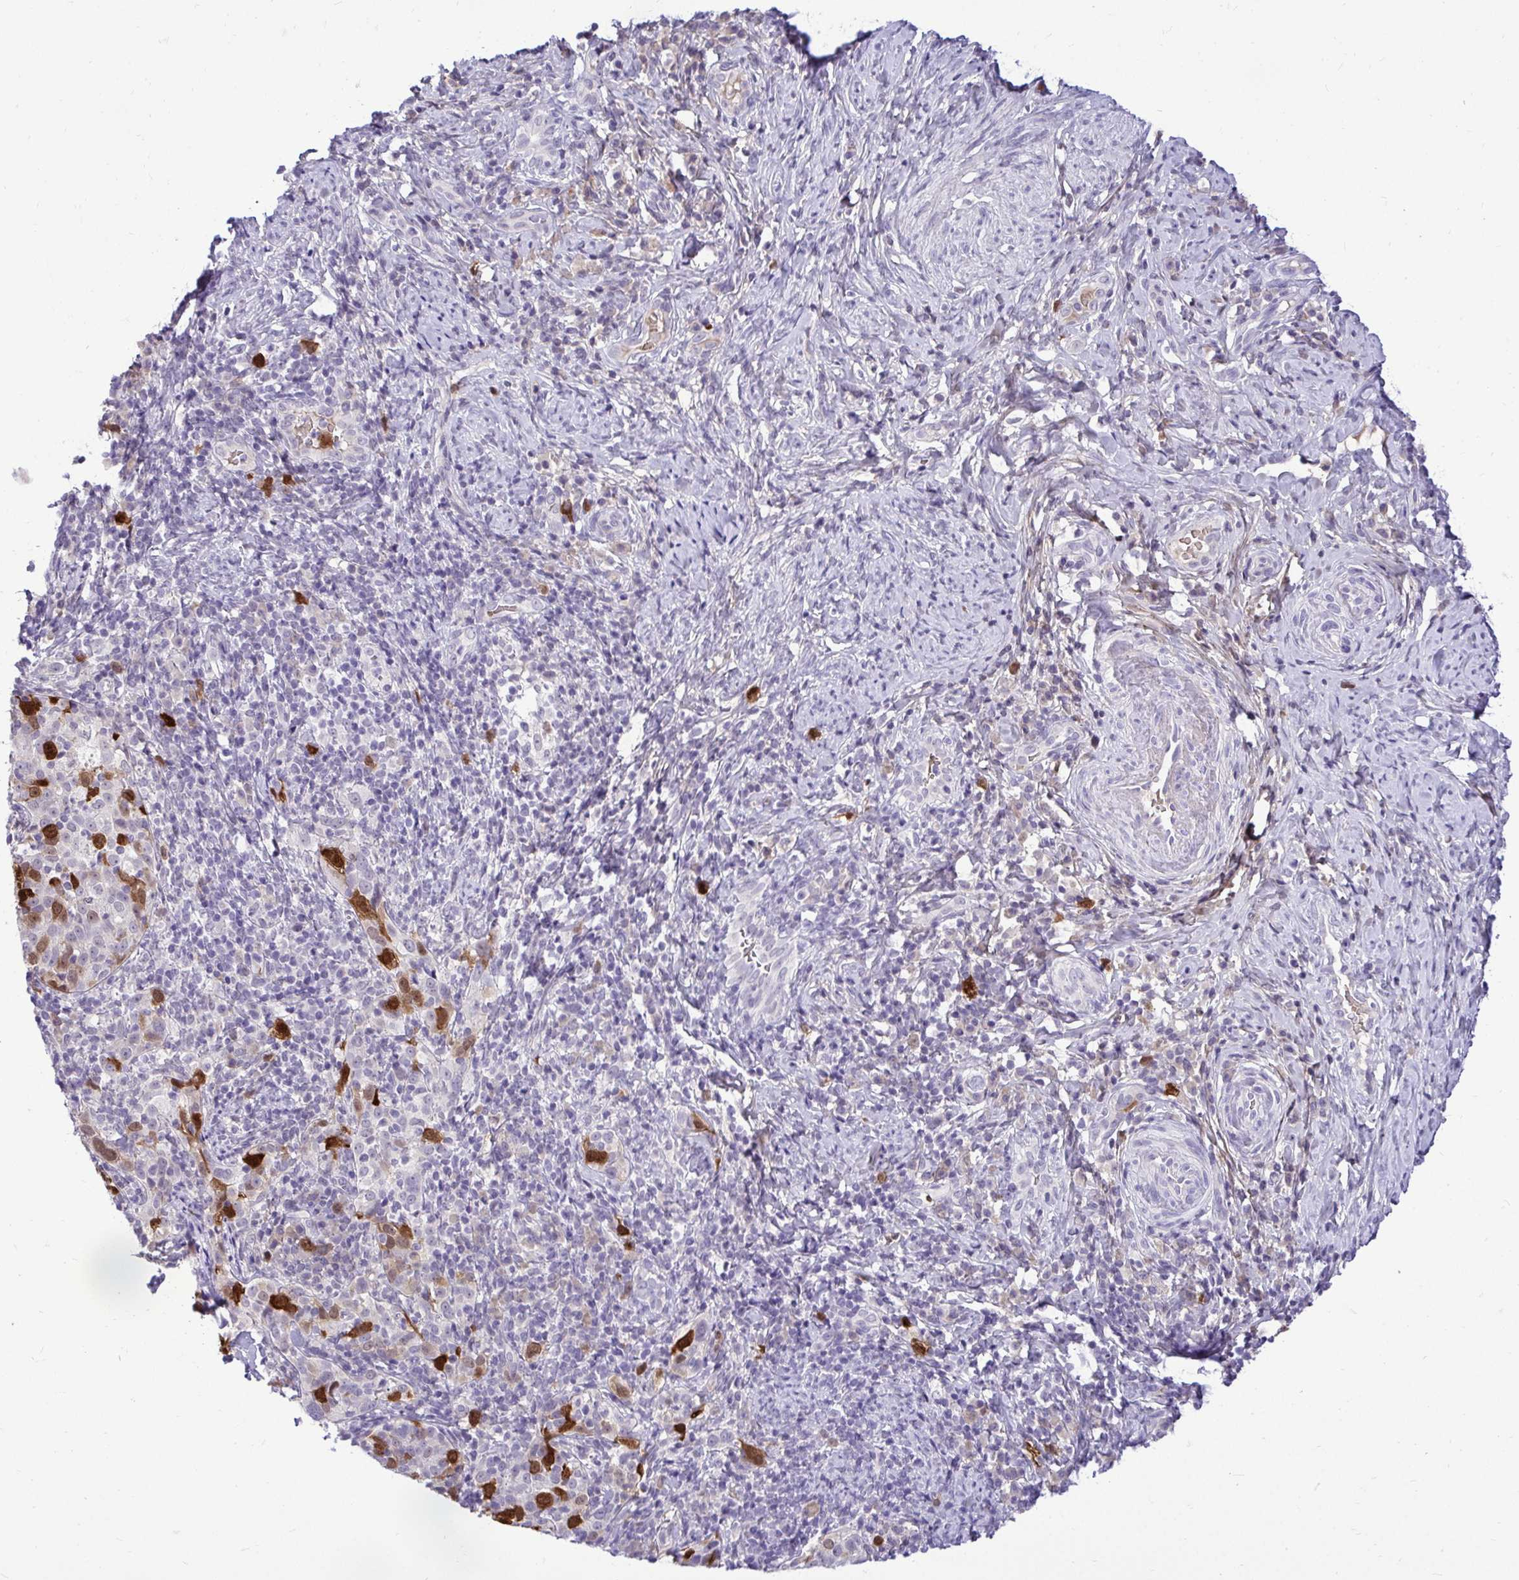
{"staining": {"intensity": "strong", "quantity": "<25%", "location": "cytoplasmic/membranous,nuclear"}, "tissue": "cervical cancer", "cell_type": "Tumor cells", "image_type": "cancer", "snomed": [{"axis": "morphology", "description": "Squamous cell carcinoma, NOS"}, {"axis": "topography", "description": "Cervix"}], "caption": "Cervical cancer (squamous cell carcinoma) tissue demonstrates strong cytoplasmic/membranous and nuclear staining in about <25% of tumor cells", "gene": "CDC20", "patient": {"sex": "female", "age": 75}}